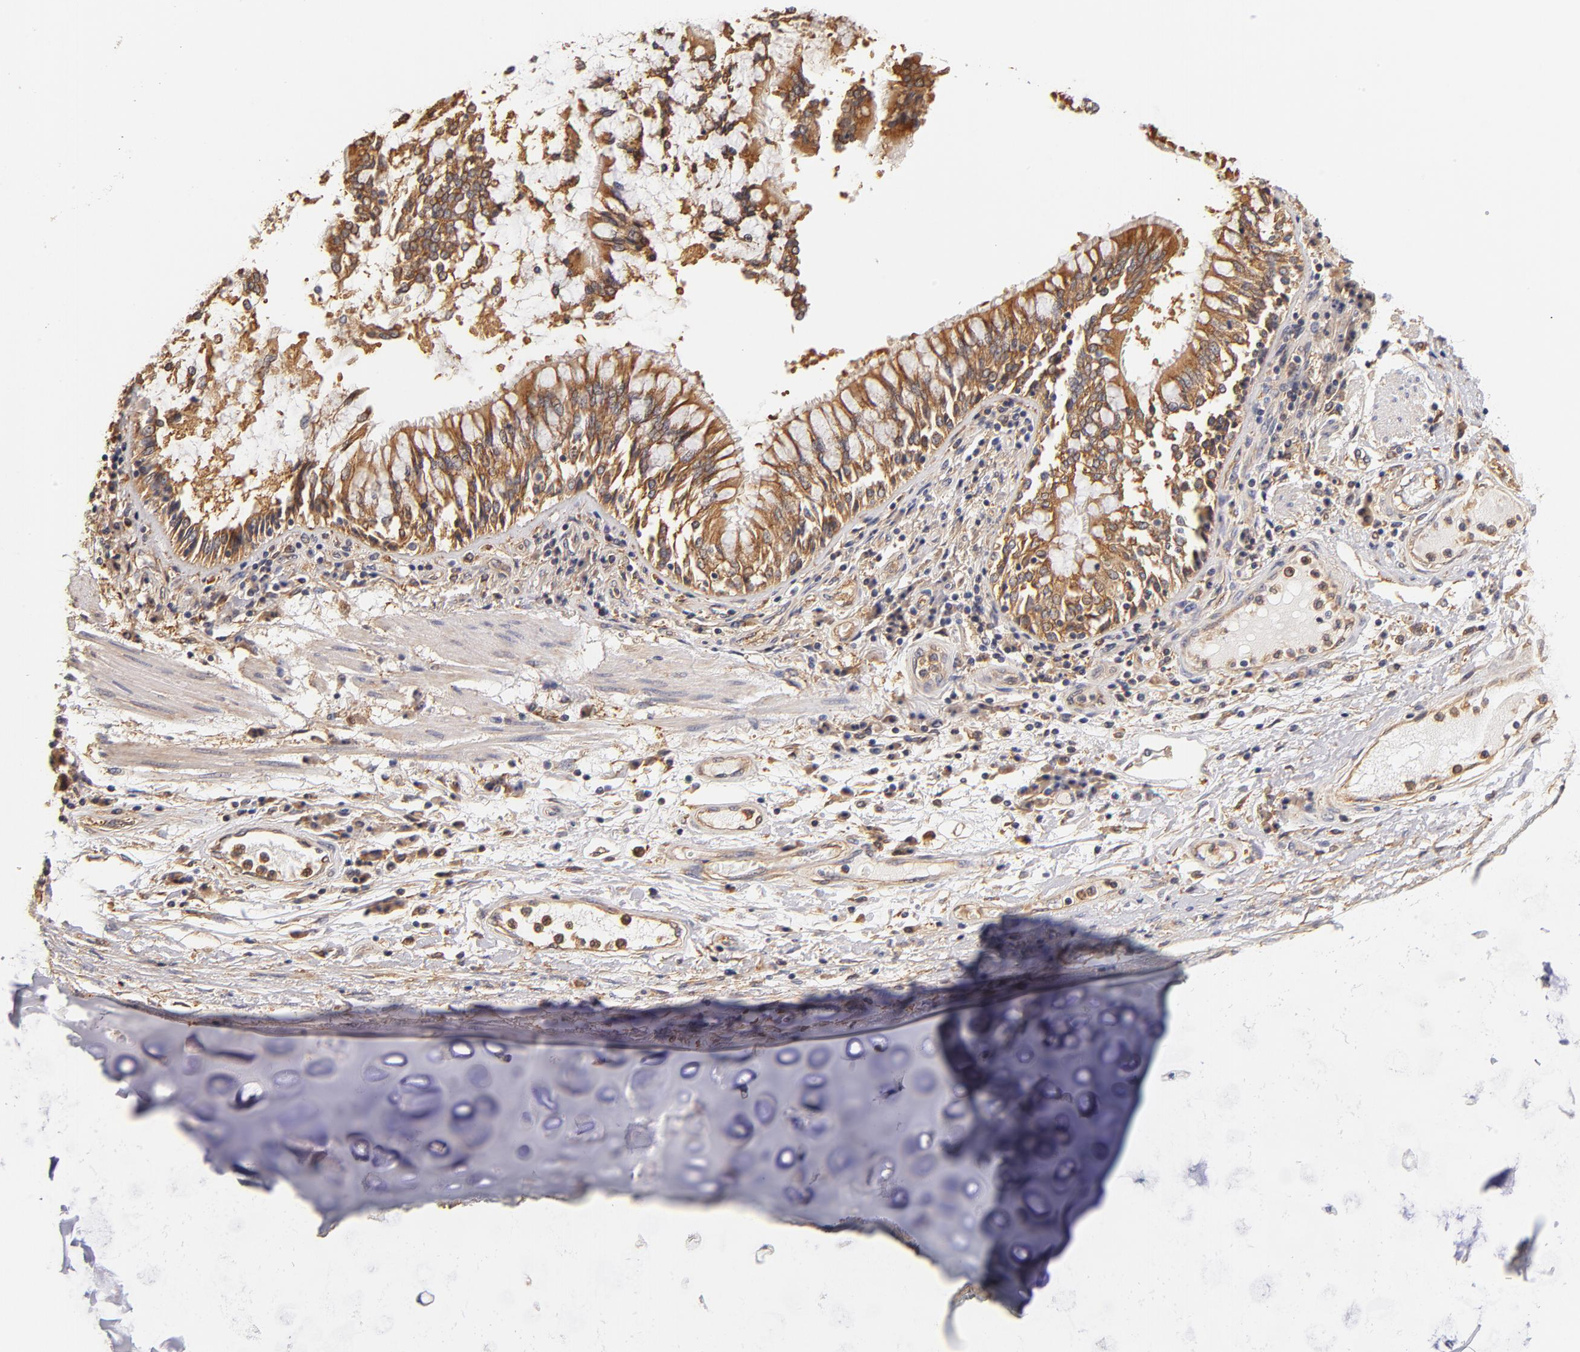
{"staining": {"intensity": "negative", "quantity": "none", "location": "none"}, "tissue": "adipose tissue", "cell_type": "Adipocytes", "image_type": "normal", "snomed": [{"axis": "morphology", "description": "Normal tissue, NOS"}, {"axis": "morphology", "description": "Adenocarcinoma, NOS"}, {"axis": "topography", "description": "Cartilage tissue"}, {"axis": "topography", "description": "Lung"}], "caption": "This is a image of IHC staining of benign adipose tissue, which shows no expression in adipocytes.", "gene": "FCMR", "patient": {"sex": "female", "age": 67}}